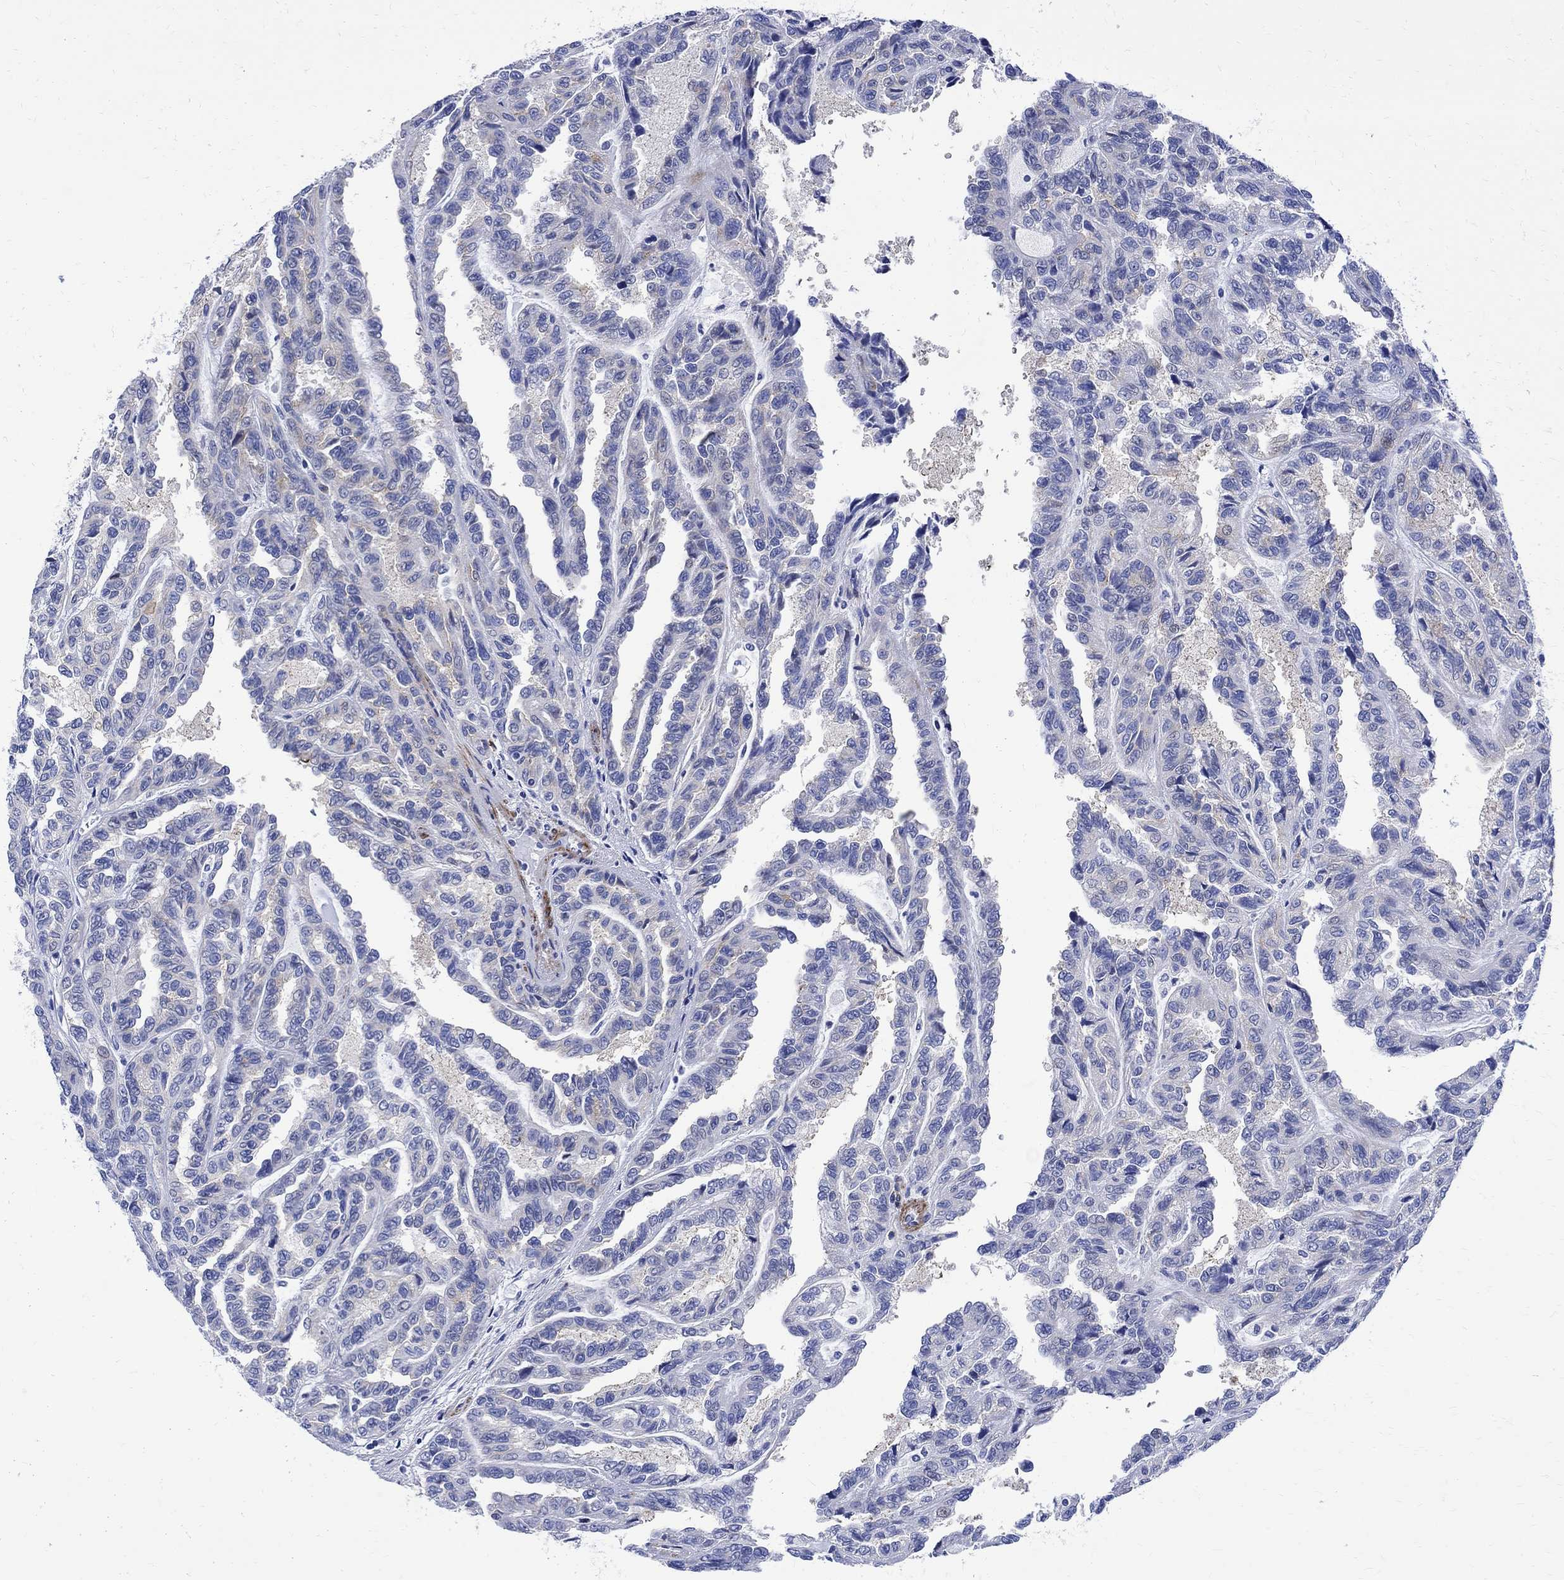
{"staining": {"intensity": "weak", "quantity": "<25%", "location": "cytoplasmic/membranous"}, "tissue": "renal cancer", "cell_type": "Tumor cells", "image_type": "cancer", "snomed": [{"axis": "morphology", "description": "Adenocarcinoma, NOS"}, {"axis": "topography", "description": "Kidney"}], "caption": "Protein analysis of renal cancer (adenocarcinoma) shows no significant positivity in tumor cells.", "gene": "PARVB", "patient": {"sex": "male", "age": 79}}